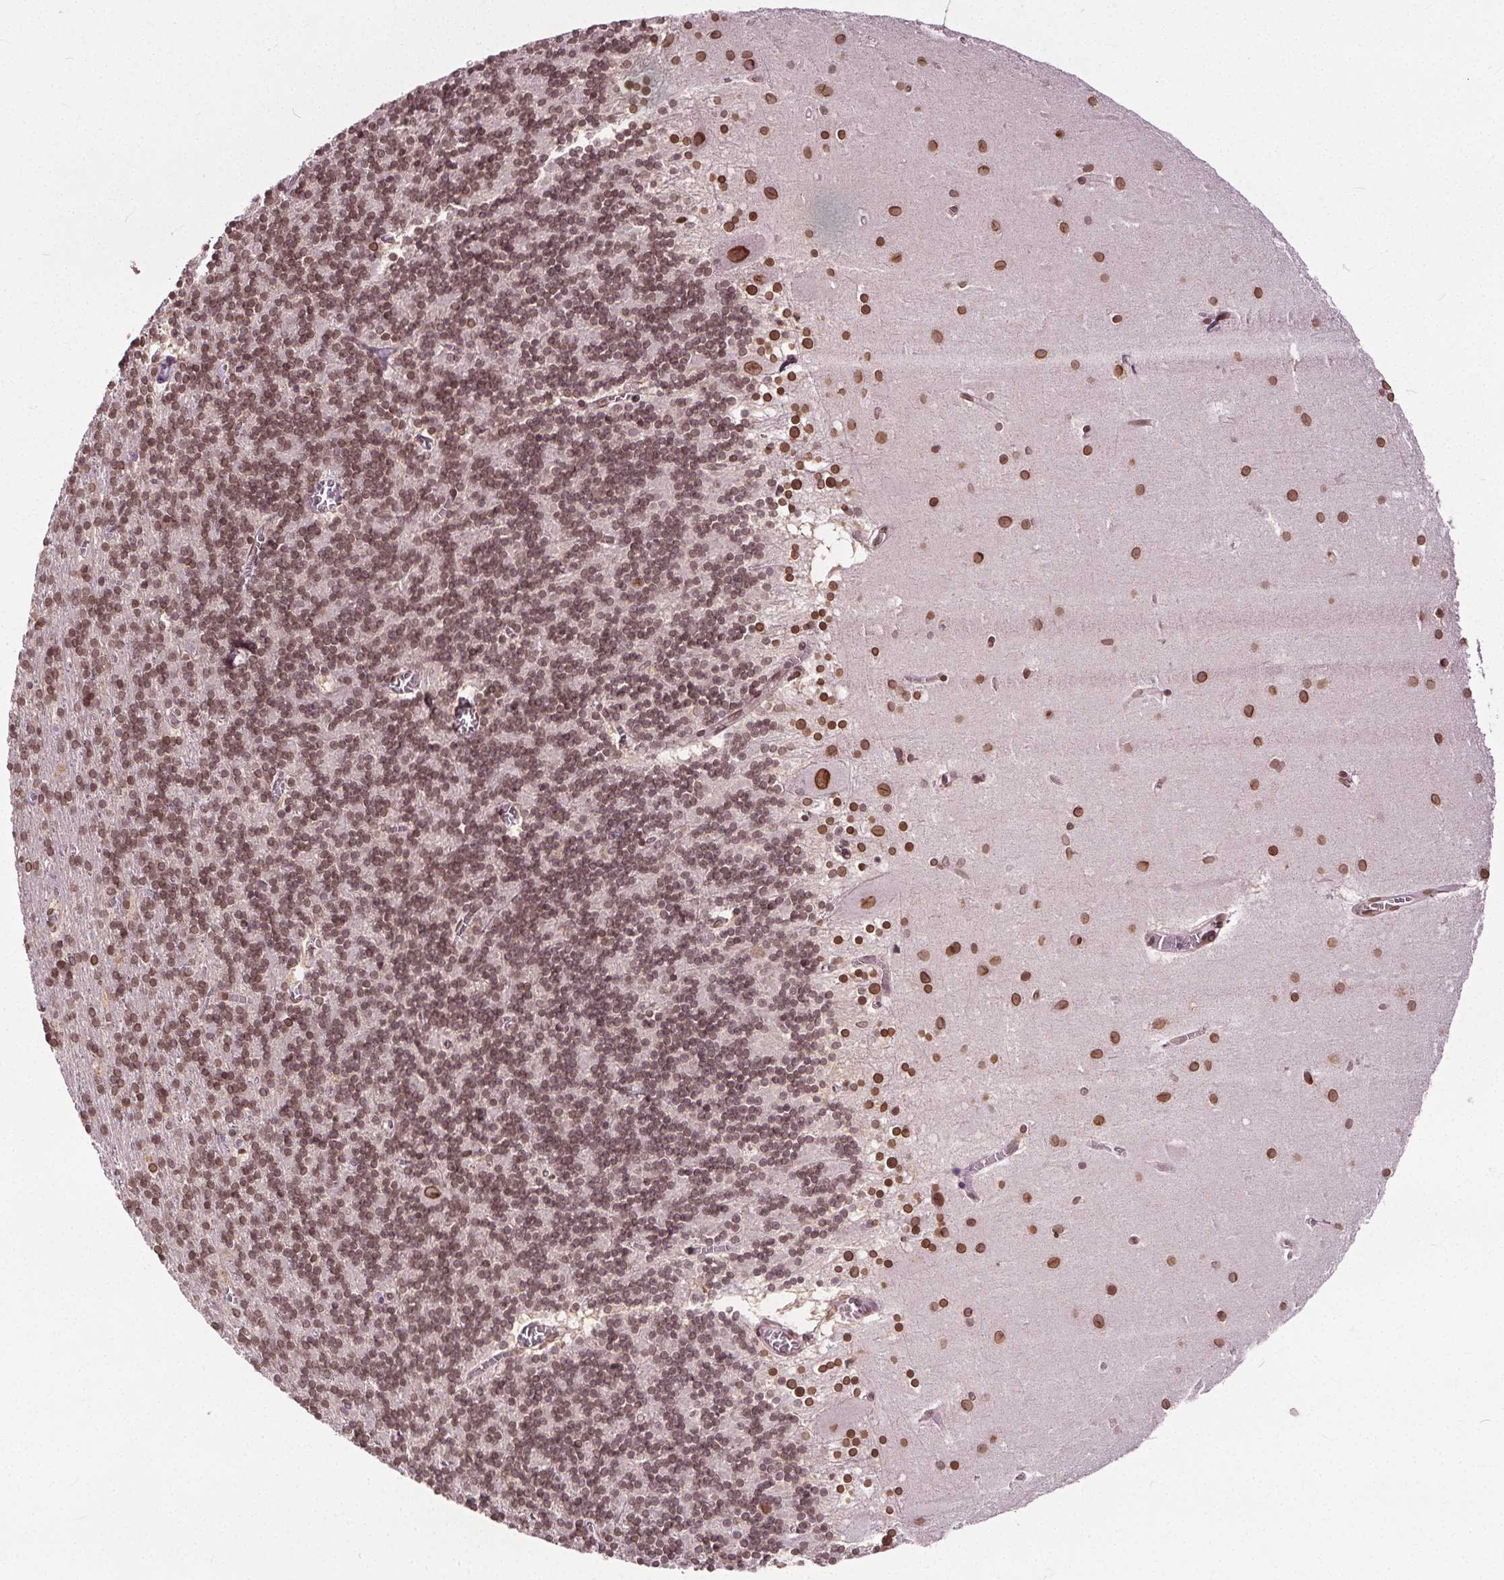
{"staining": {"intensity": "moderate", "quantity": "25%-75%", "location": "nuclear"}, "tissue": "cerebellum", "cell_type": "Cells in granular layer", "image_type": "normal", "snomed": [{"axis": "morphology", "description": "Normal tissue, NOS"}, {"axis": "topography", "description": "Cerebellum"}], "caption": "IHC of unremarkable human cerebellum displays medium levels of moderate nuclear positivity in about 25%-75% of cells in granular layer.", "gene": "TTC39C", "patient": {"sex": "male", "age": 70}}